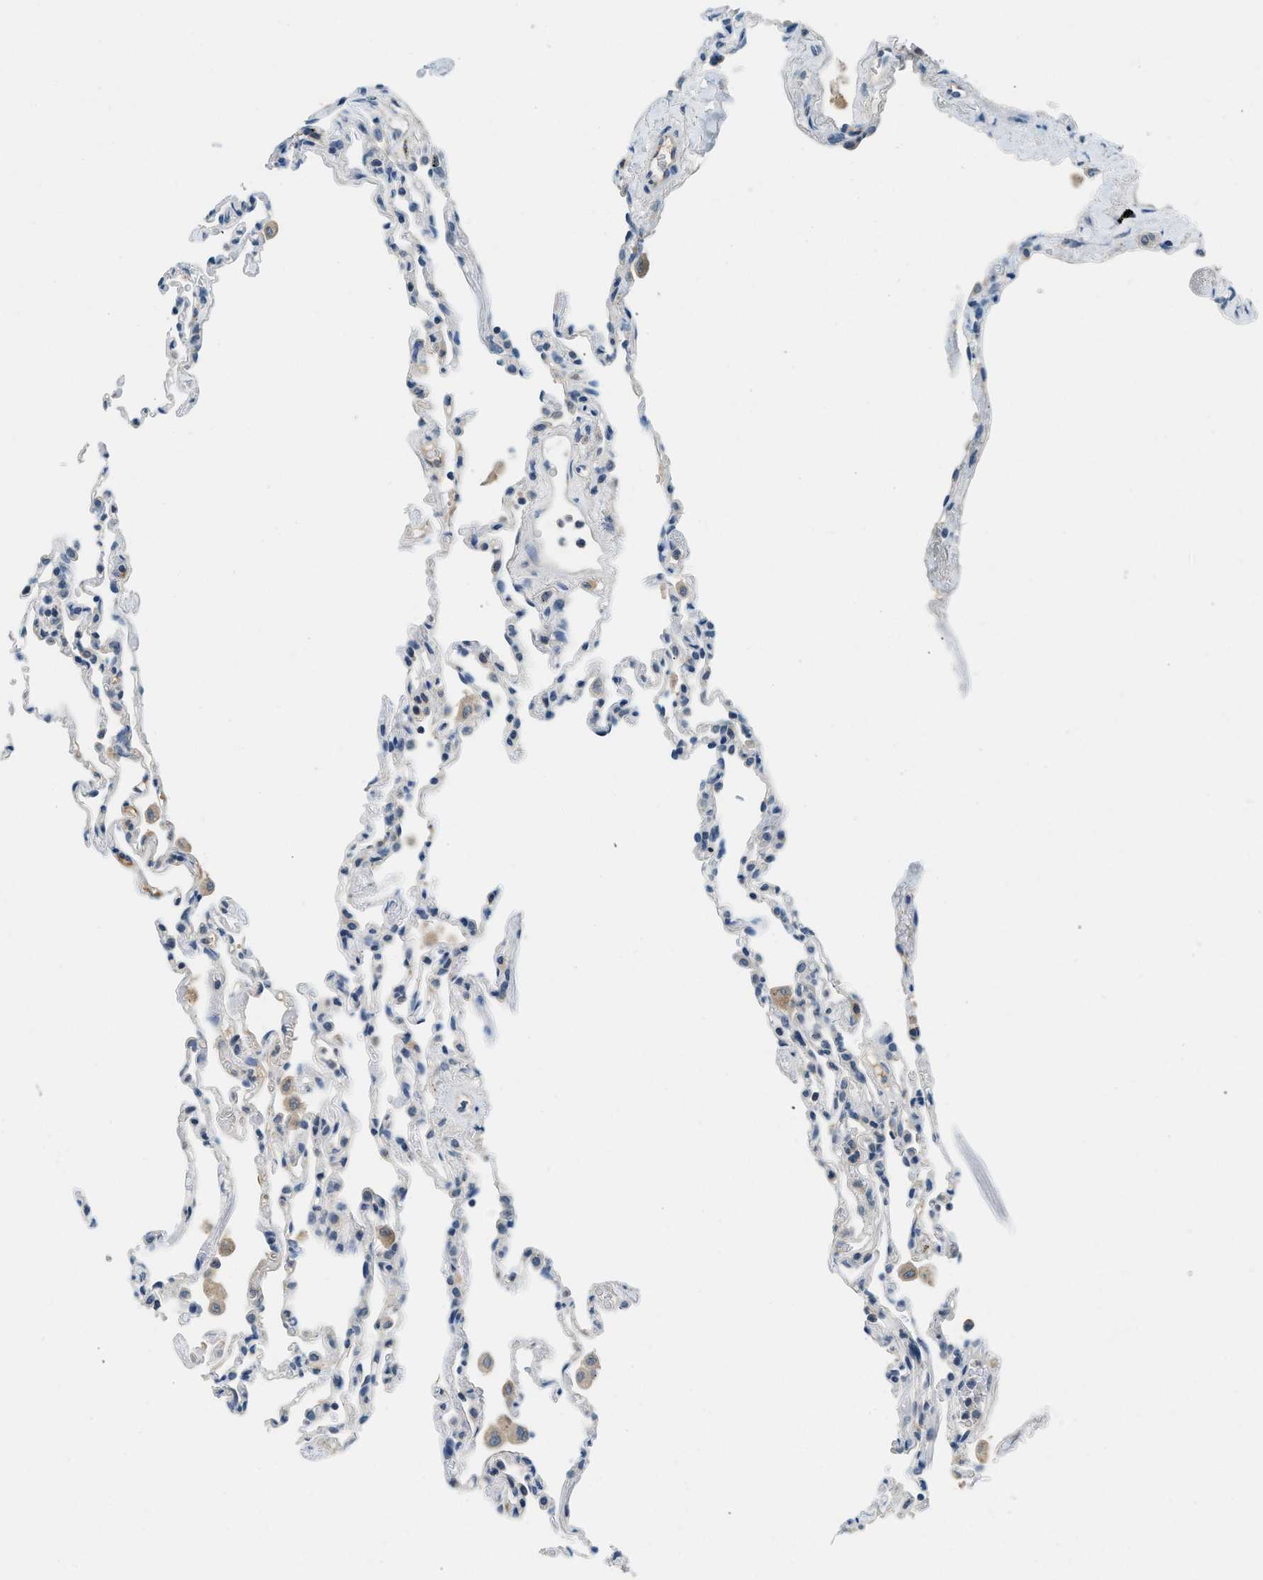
{"staining": {"intensity": "negative", "quantity": "none", "location": "none"}, "tissue": "lung", "cell_type": "Alveolar cells", "image_type": "normal", "snomed": [{"axis": "morphology", "description": "Normal tissue, NOS"}, {"axis": "topography", "description": "Lung"}], "caption": "Immunohistochemistry histopathology image of benign lung: human lung stained with DAB (3,3'-diaminobenzidine) exhibits no significant protein expression in alveolar cells. Brightfield microscopy of immunohistochemistry (IHC) stained with DAB (3,3'-diaminobenzidine) (brown) and hematoxylin (blue), captured at high magnification.", "gene": "BCAP31", "patient": {"sex": "male", "age": 59}}